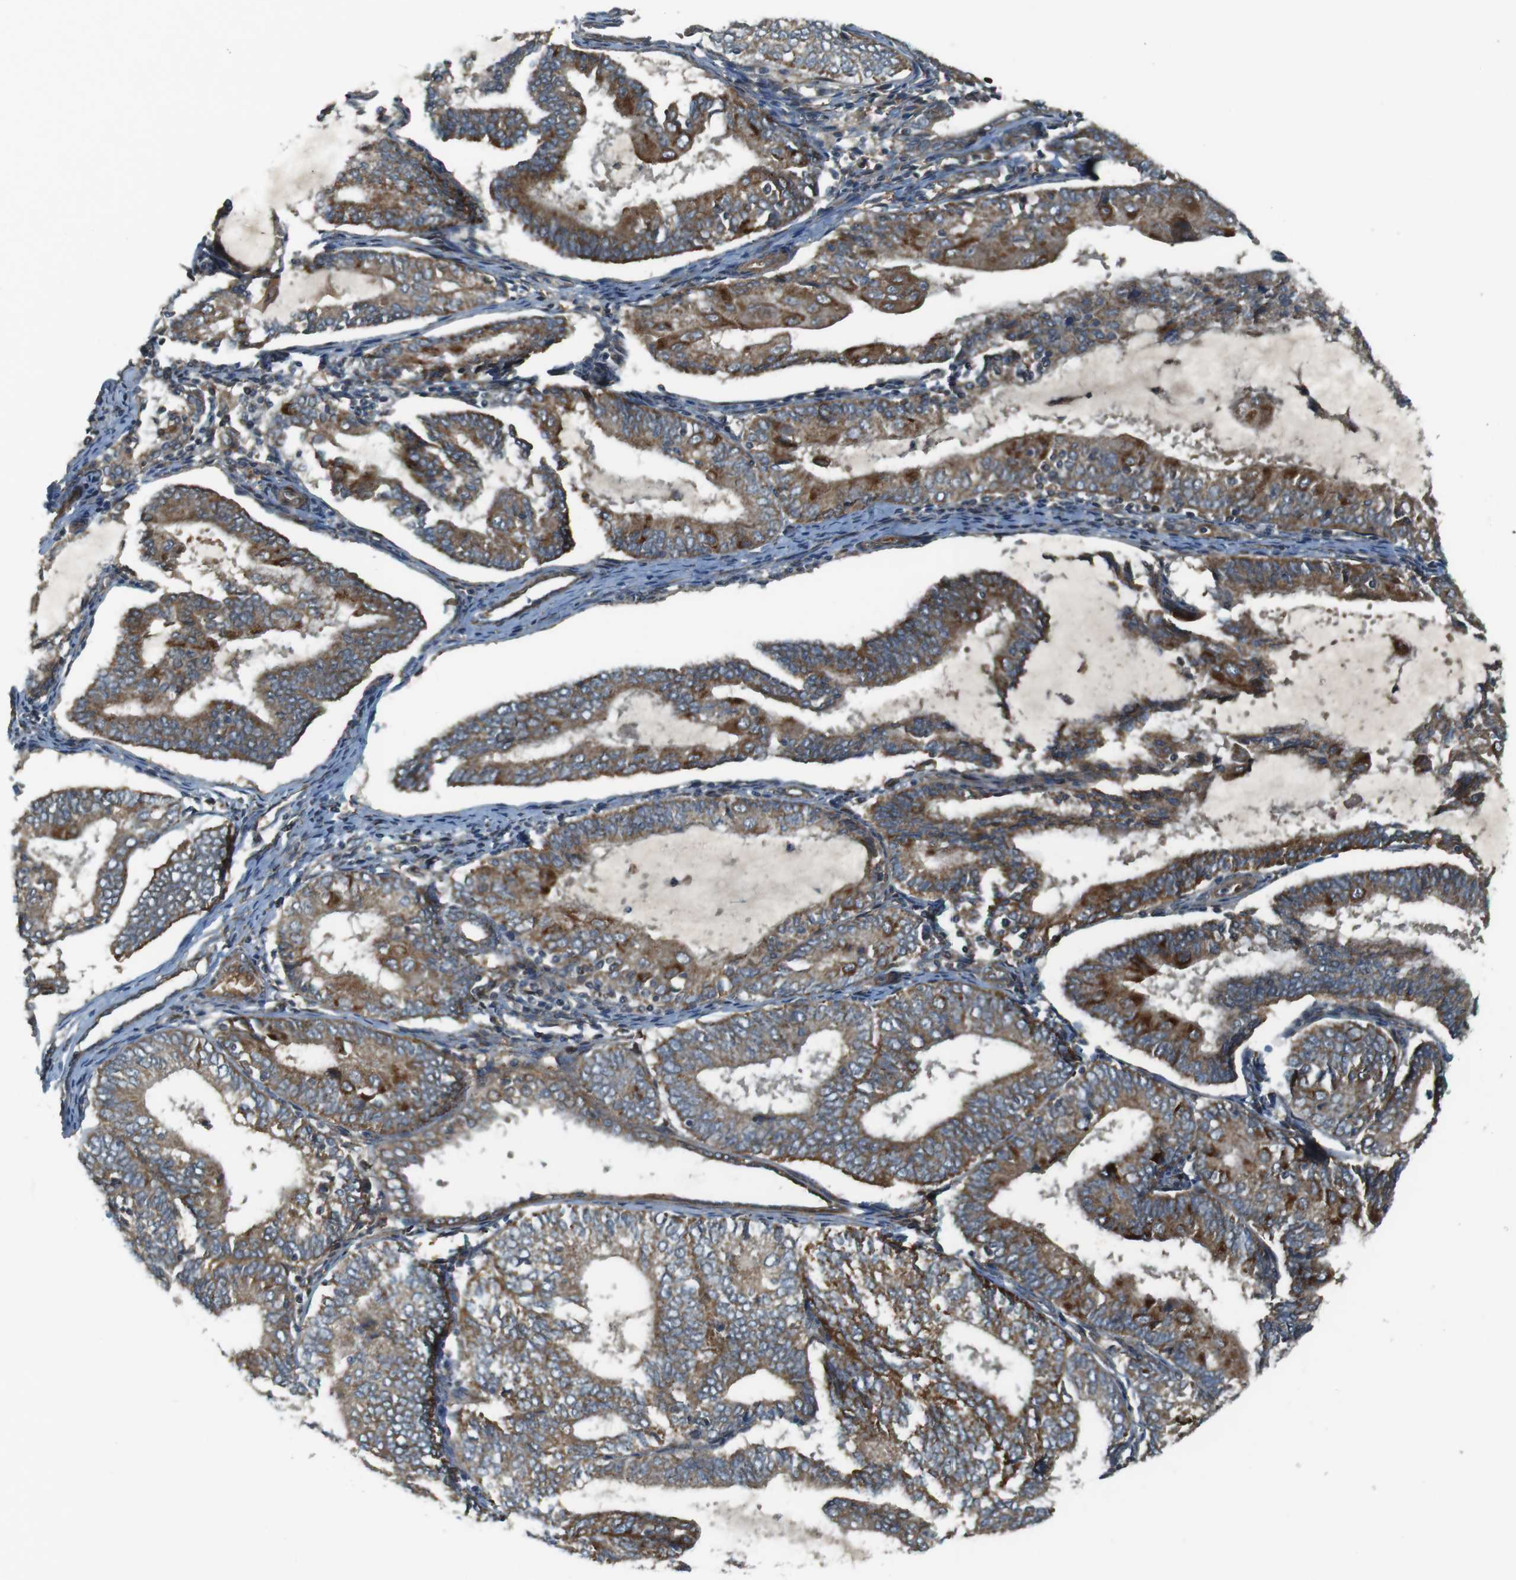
{"staining": {"intensity": "moderate", "quantity": ">75%", "location": "cytoplasmic/membranous"}, "tissue": "endometrial cancer", "cell_type": "Tumor cells", "image_type": "cancer", "snomed": [{"axis": "morphology", "description": "Adenocarcinoma, NOS"}, {"axis": "topography", "description": "Endometrium"}], "caption": "Adenocarcinoma (endometrial) stained with immunohistochemistry reveals moderate cytoplasmic/membranous staining in approximately >75% of tumor cells.", "gene": "IFFO2", "patient": {"sex": "female", "age": 81}}